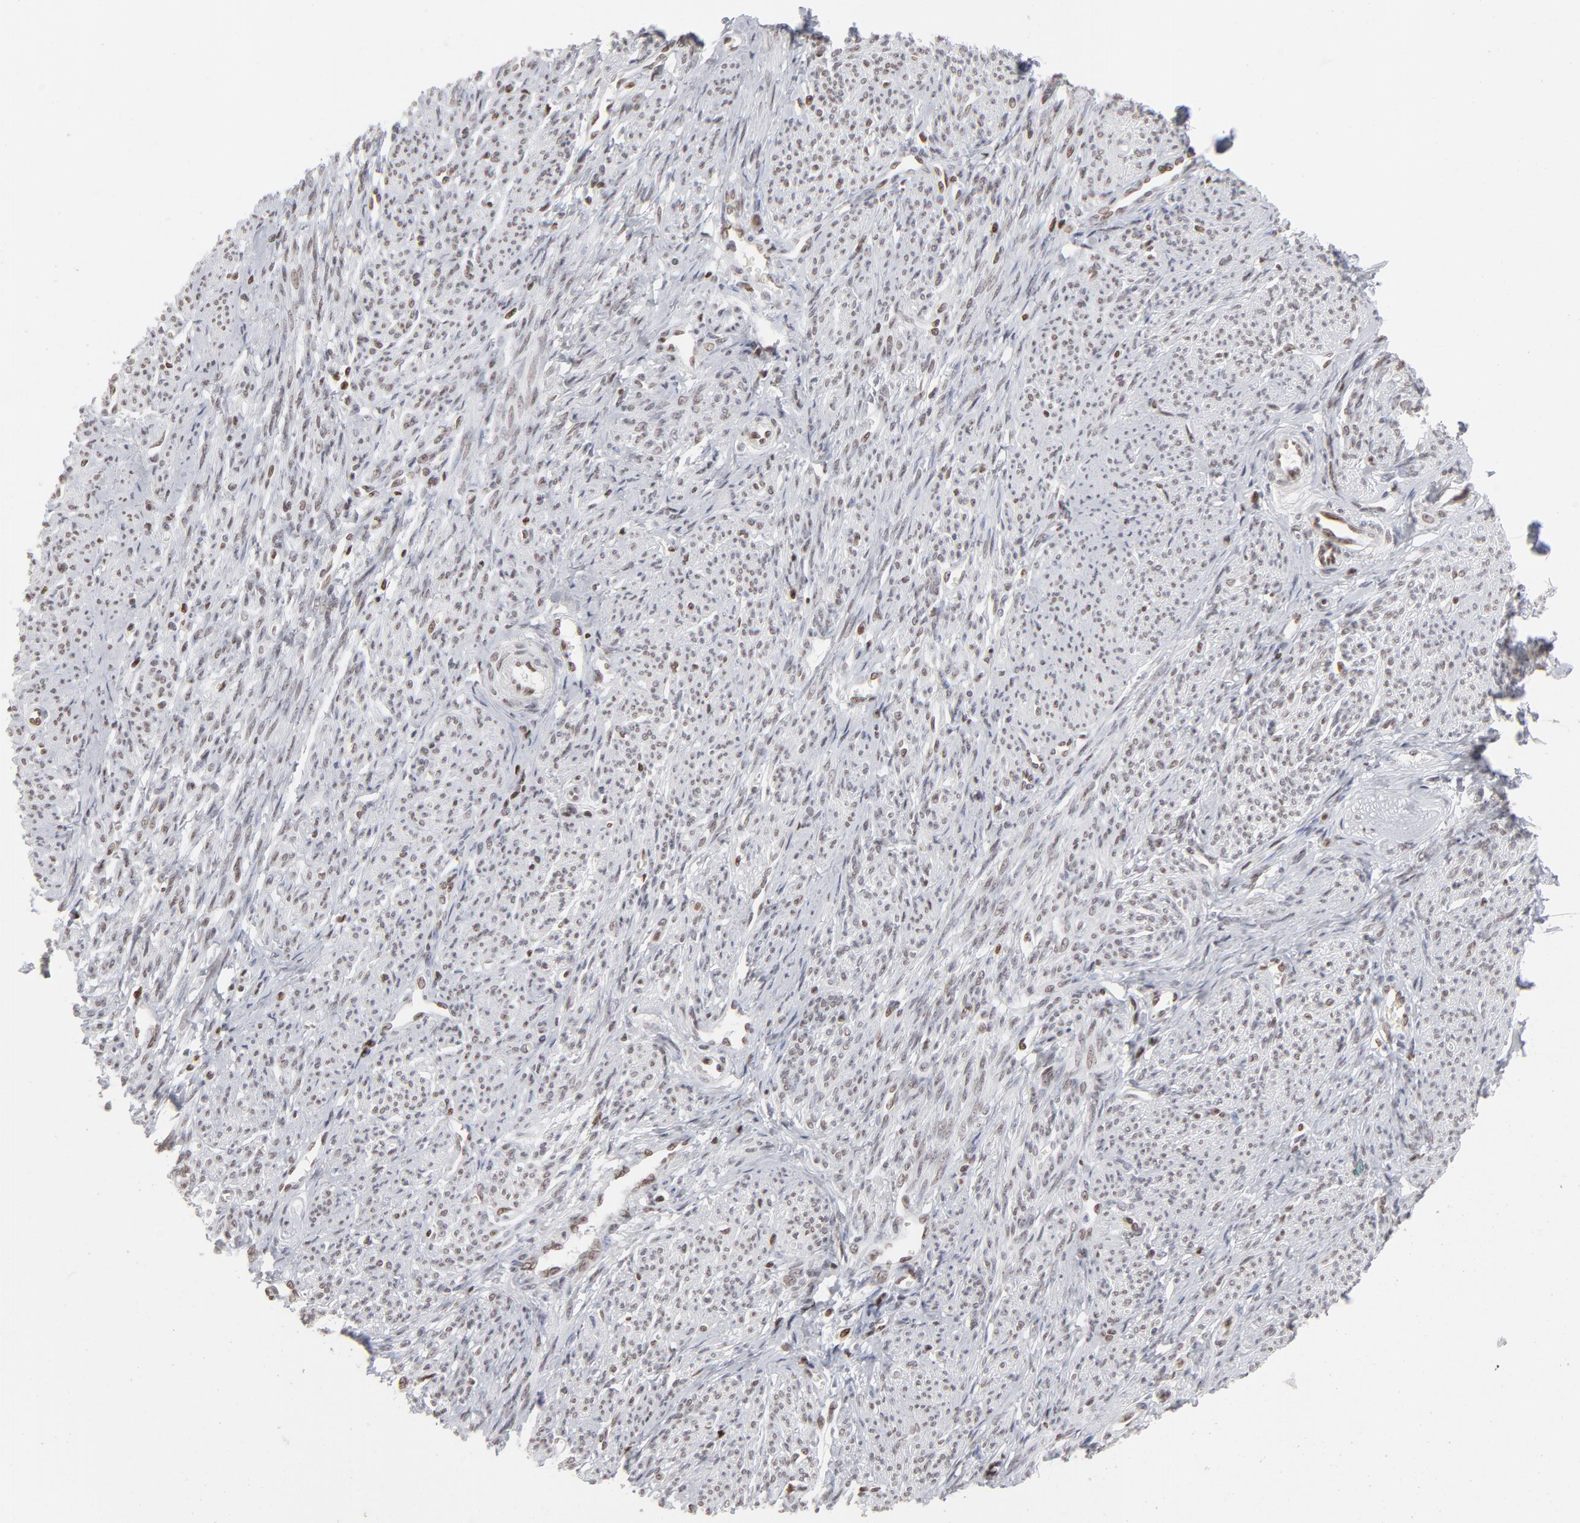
{"staining": {"intensity": "weak", "quantity": ">75%", "location": "nuclear"}, "tissue": "smooth muscle", "cell_type": "Smooth muscle cells", "image_type": "normal", "snomed": [{"axis": "morphology", "description": "Normal tissue, NOS"}, {"axis": "topography", "description": "Smooth muscle"}], "caption": "A brown stain highlights weak nuclear staining of a protein in smooth muscle cells of benign human smooth muscle. (IHC, brightfield microscopy, high magnification).", "gene": "PARP1", "patient": {"sex": "female", "age": 65}}